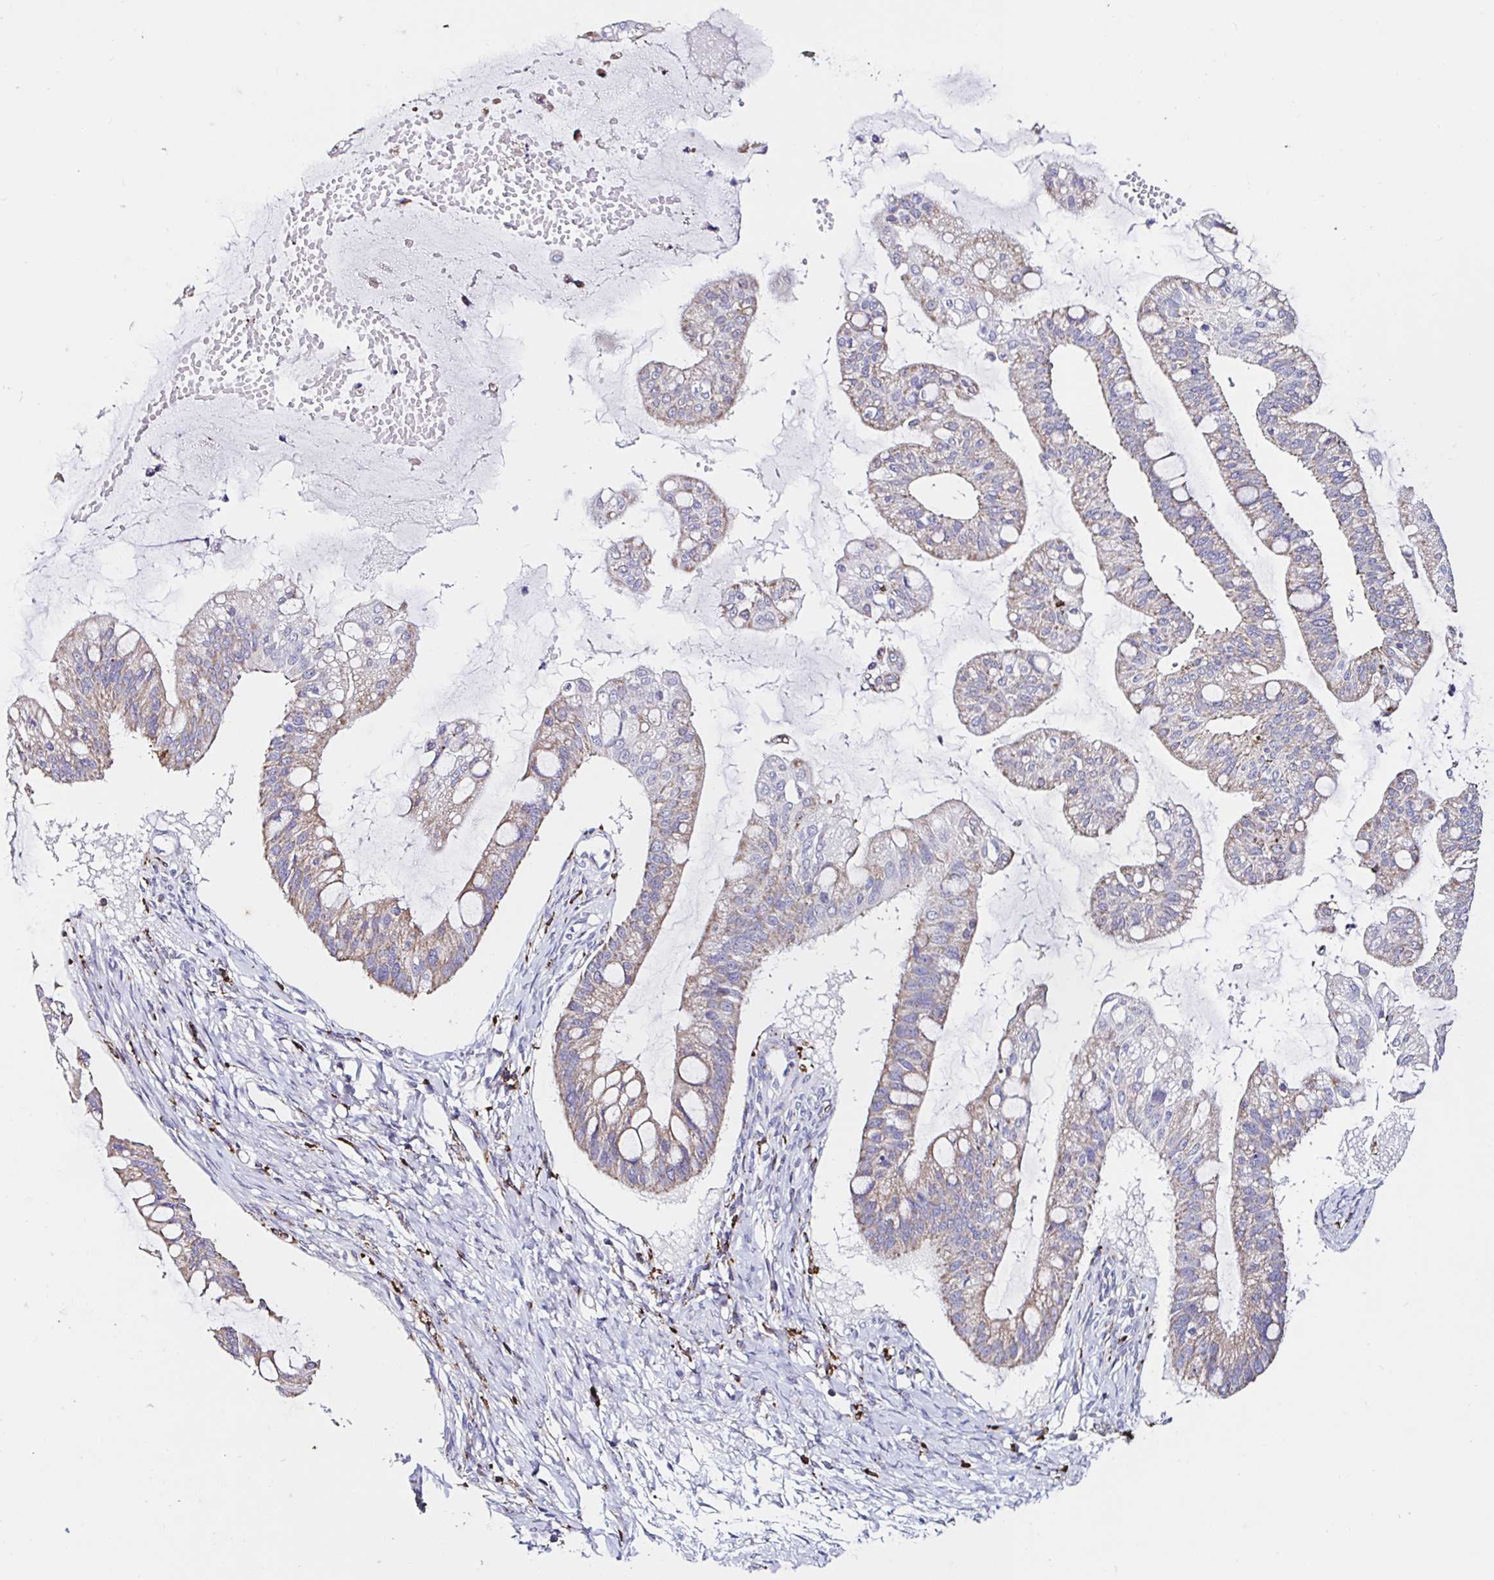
{"staining": {"intensity": "weak", "quantity": "25%-75%", "location": "cytoplasmic/membranous"}, "tissue": "ovarian cancer", "cell_type": "Tumor cells", "image_type": "cancer", "snomed": [{"axis": "morphology", "description": "Cystadenocarcinoma, mucinous, NOS"}, {"axis": "topography", "description": "Ovary"}], "caption": "Immunohistochemical staining of human mucinous cystadenocarcinoma (ovarian) displays low levels of weak cytoplasmic/membranous staining in approximately 25%-75% of tumor cells.", "gene": "MSR1", "patient": {"sex": "female", "age": 73}}